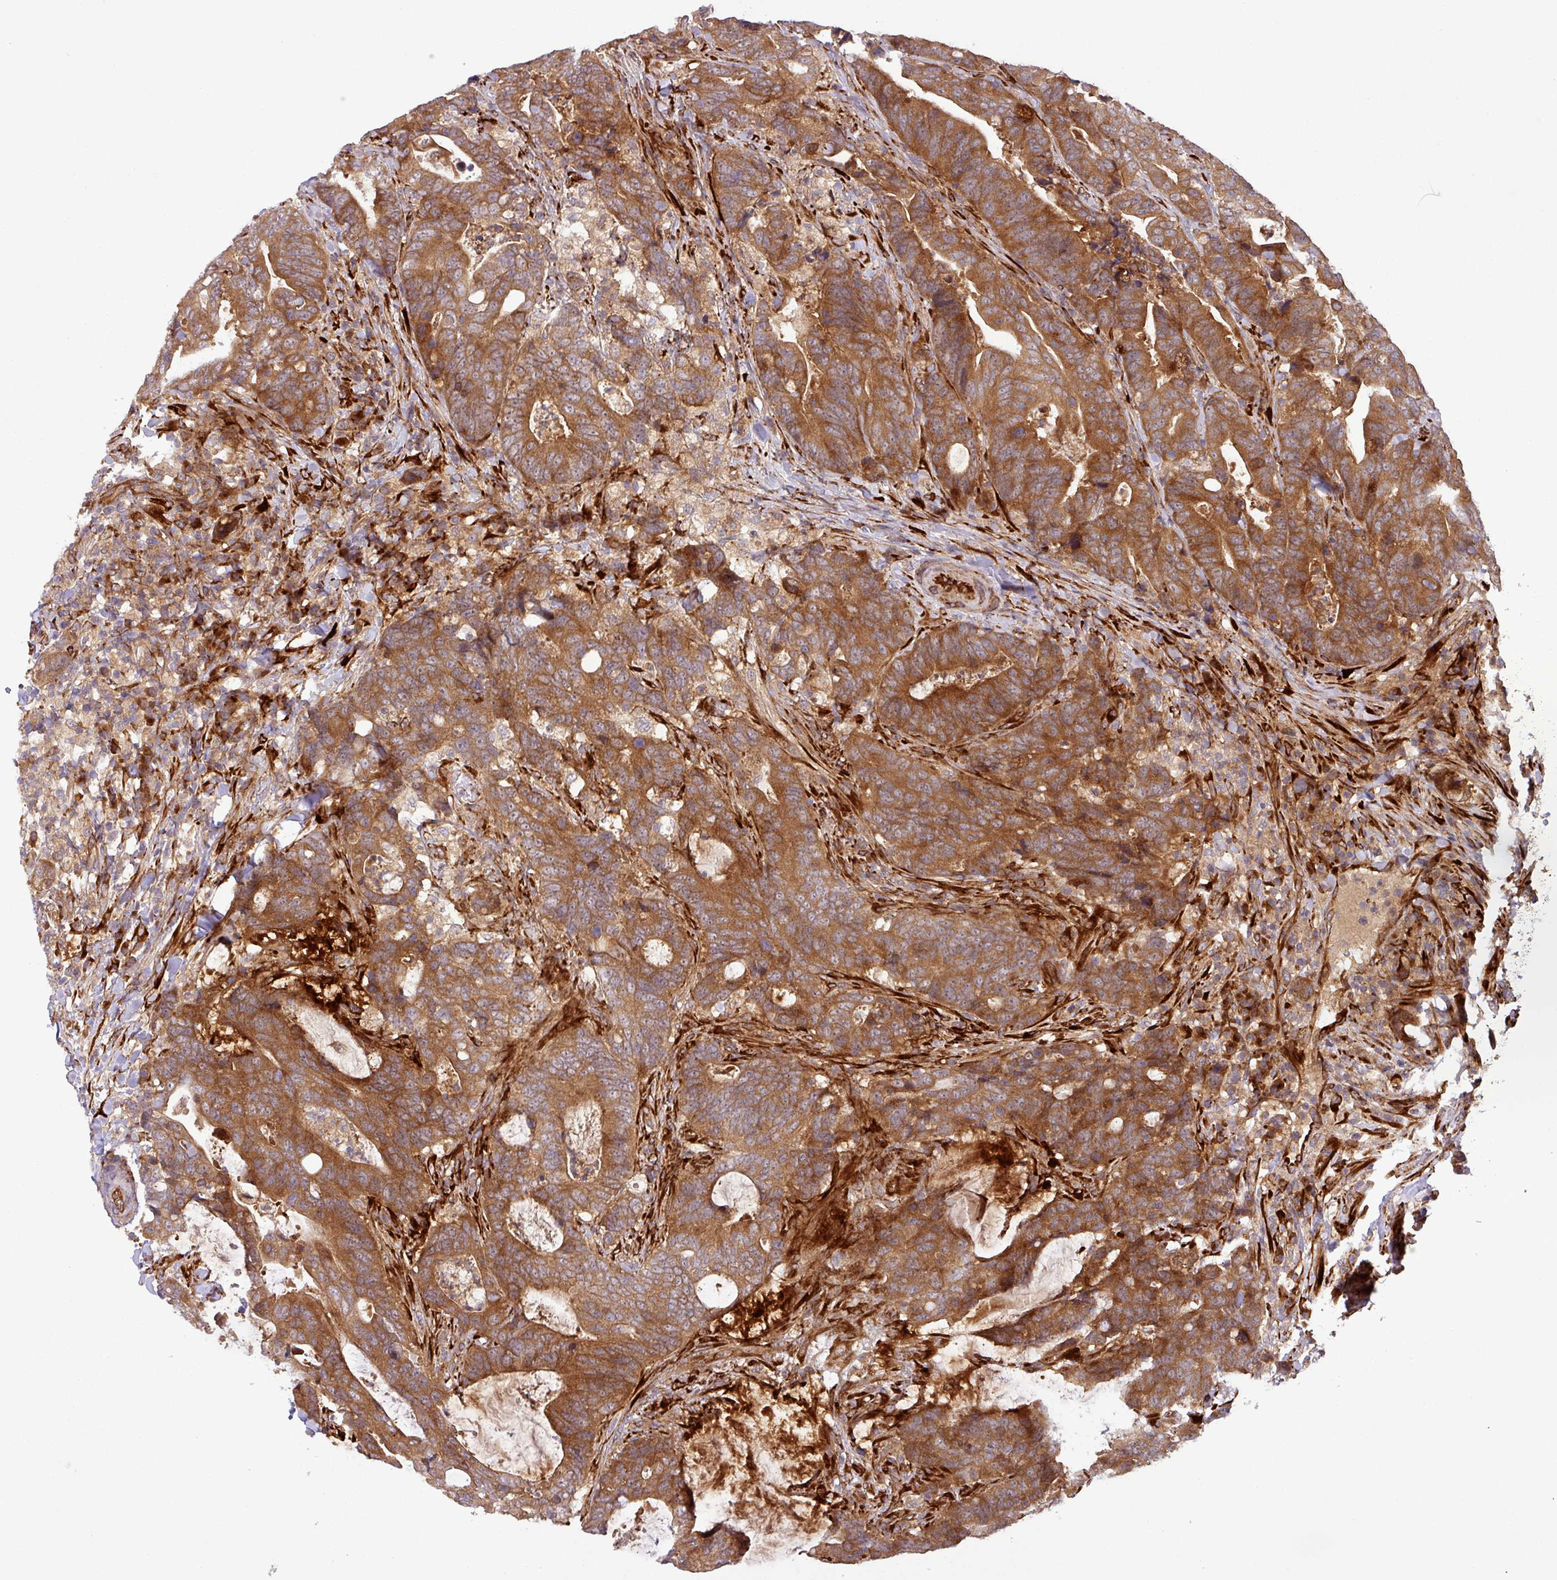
{"staining": {"intensity": "strong", "quantity": ">75%", "location": "cytoplasmic/membranous"}, "tissue": "colorectal cancer", "cell_type": "Tumor cells", "image_type": "cancer", "snomed": [{"axis": "morphology", "description": "Adenocarcinoma, NOS"}, {"axis": "topography", "description": "Colon"}], "caption": "IHC photomicrograph of human colorectal cancer stained for a protein (brown), which reveals high levels of strong cytoplasmic/membranous positivity in about >75% of tumor cells.", "gene": "ART1", "patient": {"sex": "female", "age": 82}}